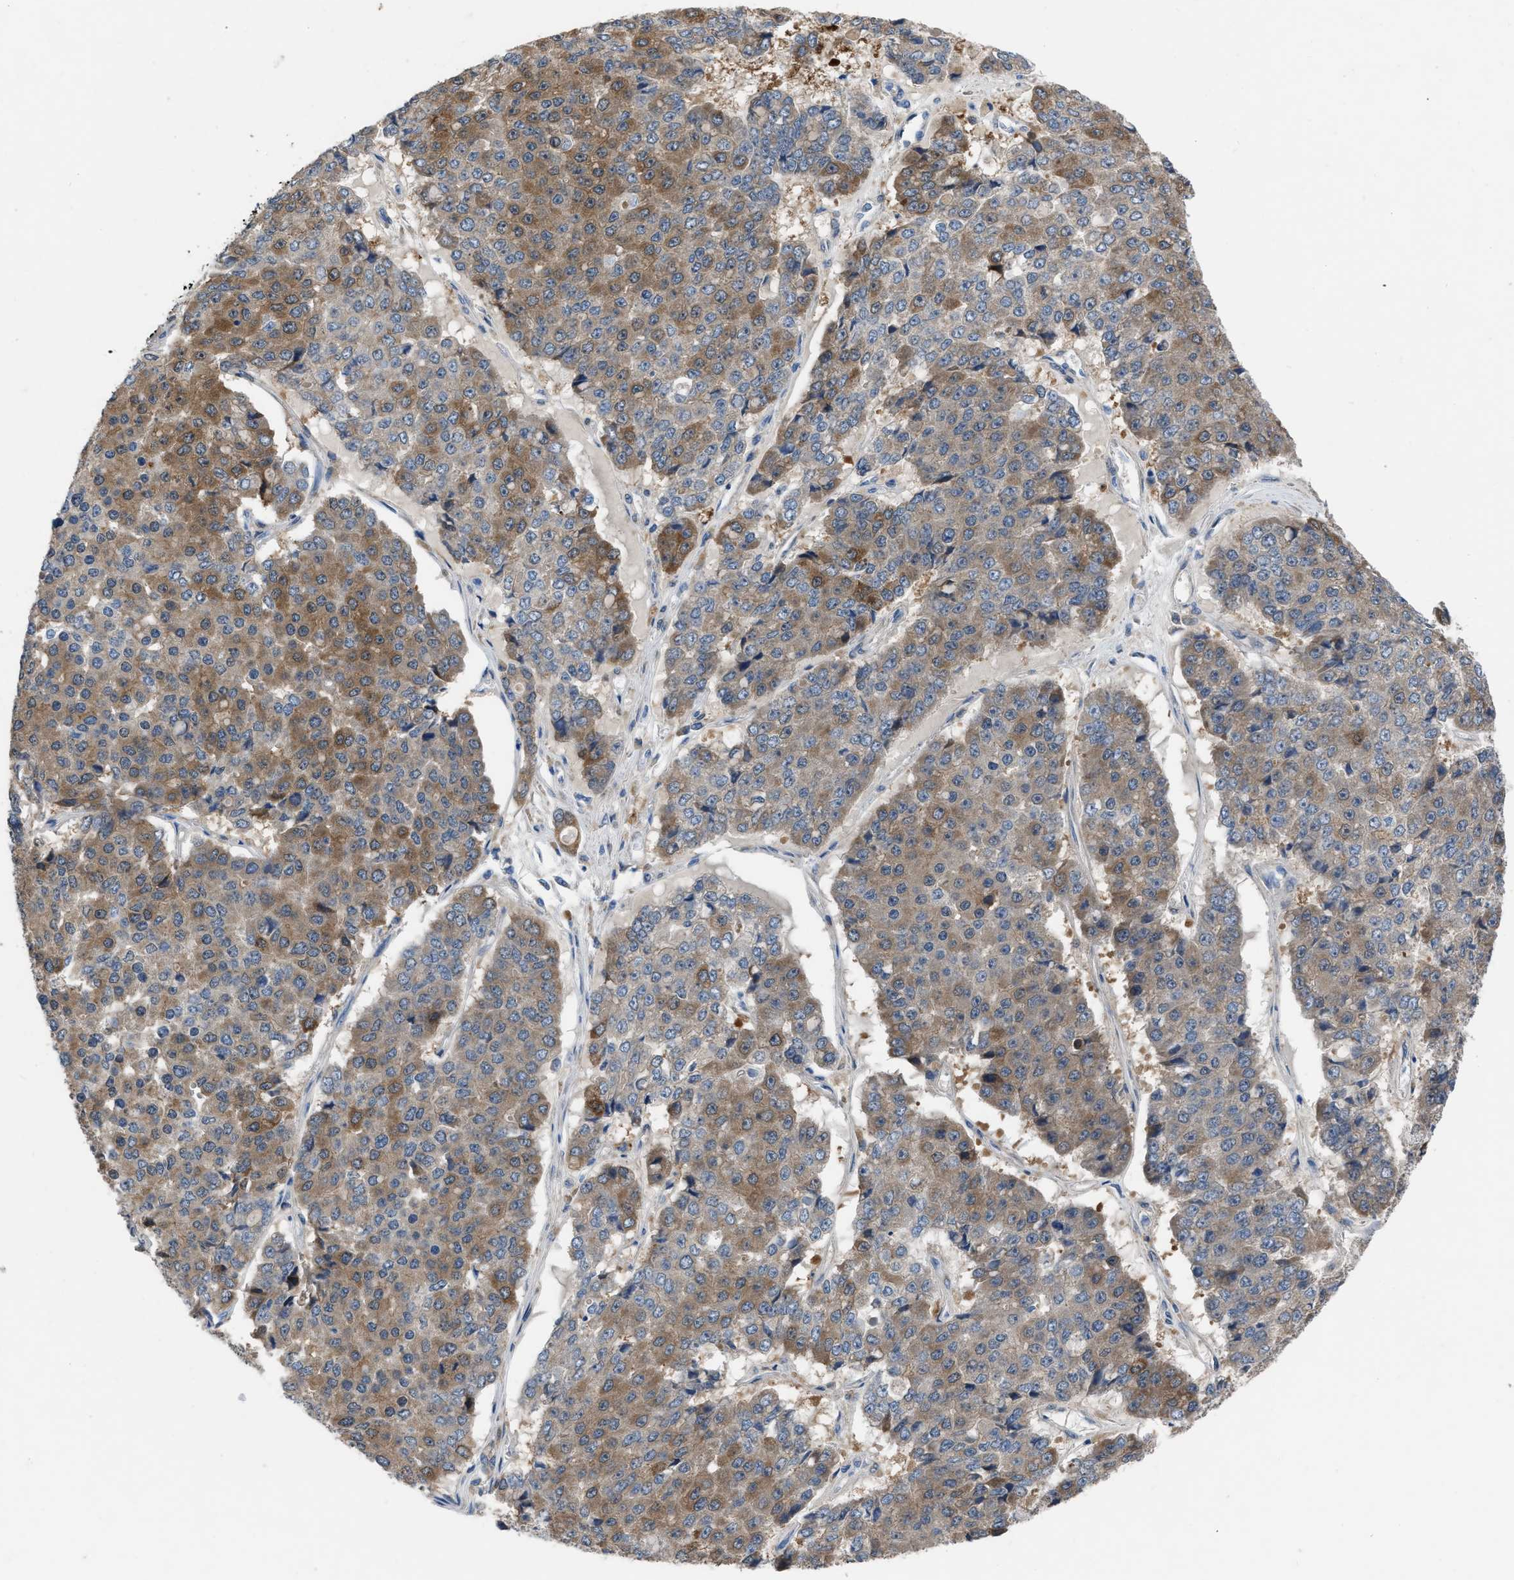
{"staining": {"intensity": "moderate", "quantity": ">75%", "location": "cytoplasmic/membranous"}, "tissue": "pancreatic cancer", "cell_type": "Tumor cells", "image_type": "cancer", "snomed": [{"axis": "morphology", "description": "Adenocarcinoma, NOS"}, {"axis": "topography", "description": "Pancreas"}], "caption": "Pancreatic adenocarcinoma stained with a brown dye reveals moderate cytoplasmic/membranous positive expression in about >75% of tumor cells.", "gene": "RBP1", "patient": {"sex": "male", "age": 50}}